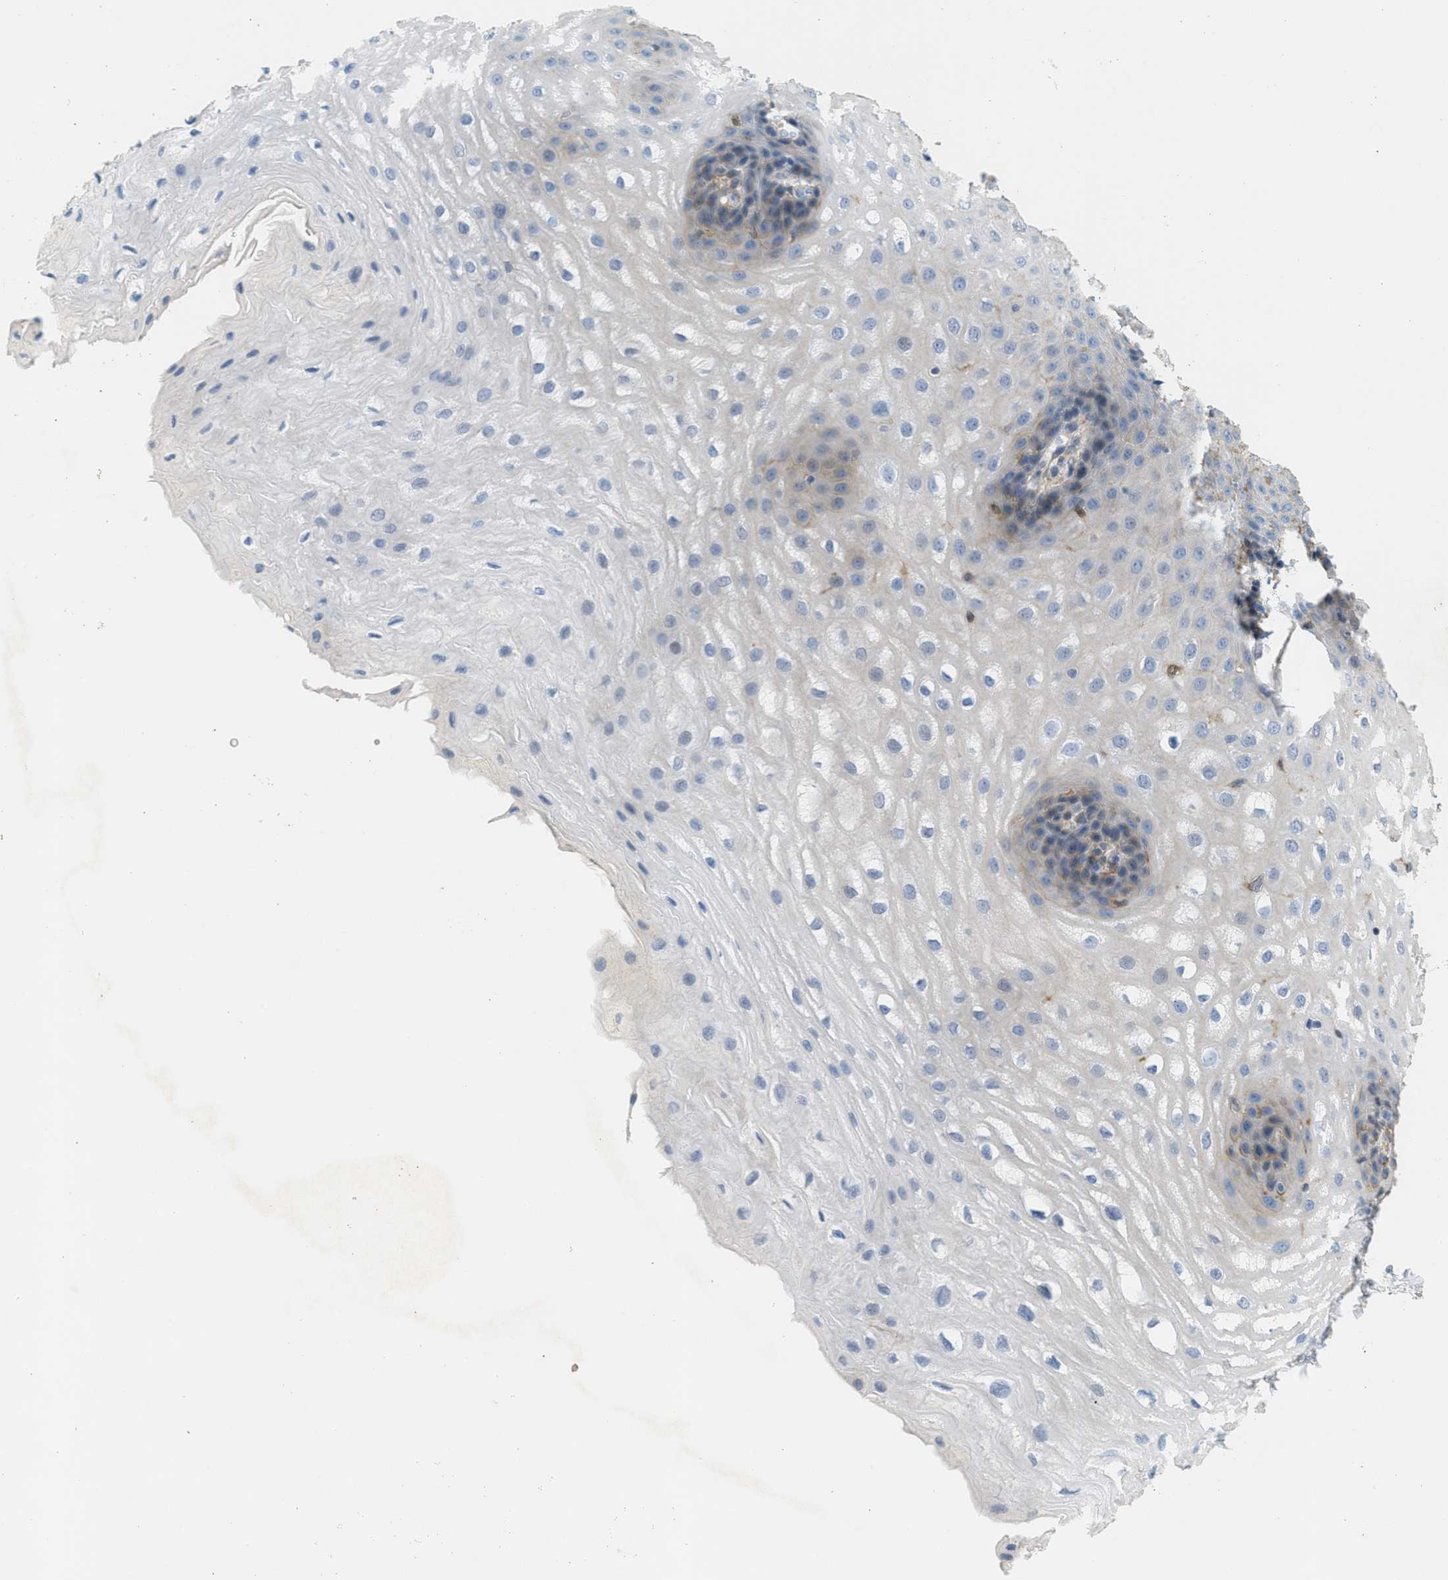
{"staining": {"intensity": "negative", "quantity": "none", "location": "none"}, "tissue": "esophagus", "cell_type": "Squamous epithelial cells", "image_type": "normal", "snomed": [{"axis": "morphology", "description": "Normal tissue, NOS"}, {"axis": "topography", "description": "Esophagus"}], "caption": "This photomicrograph is of benign esophagus stained with immunohistochemistry to label a protein in brown with the nuclei are counter-stained blue. There is no positivity in squamous epithelial cells.", "gene": "ADCY5", "patient": {"sex": "male", "age": 54}}